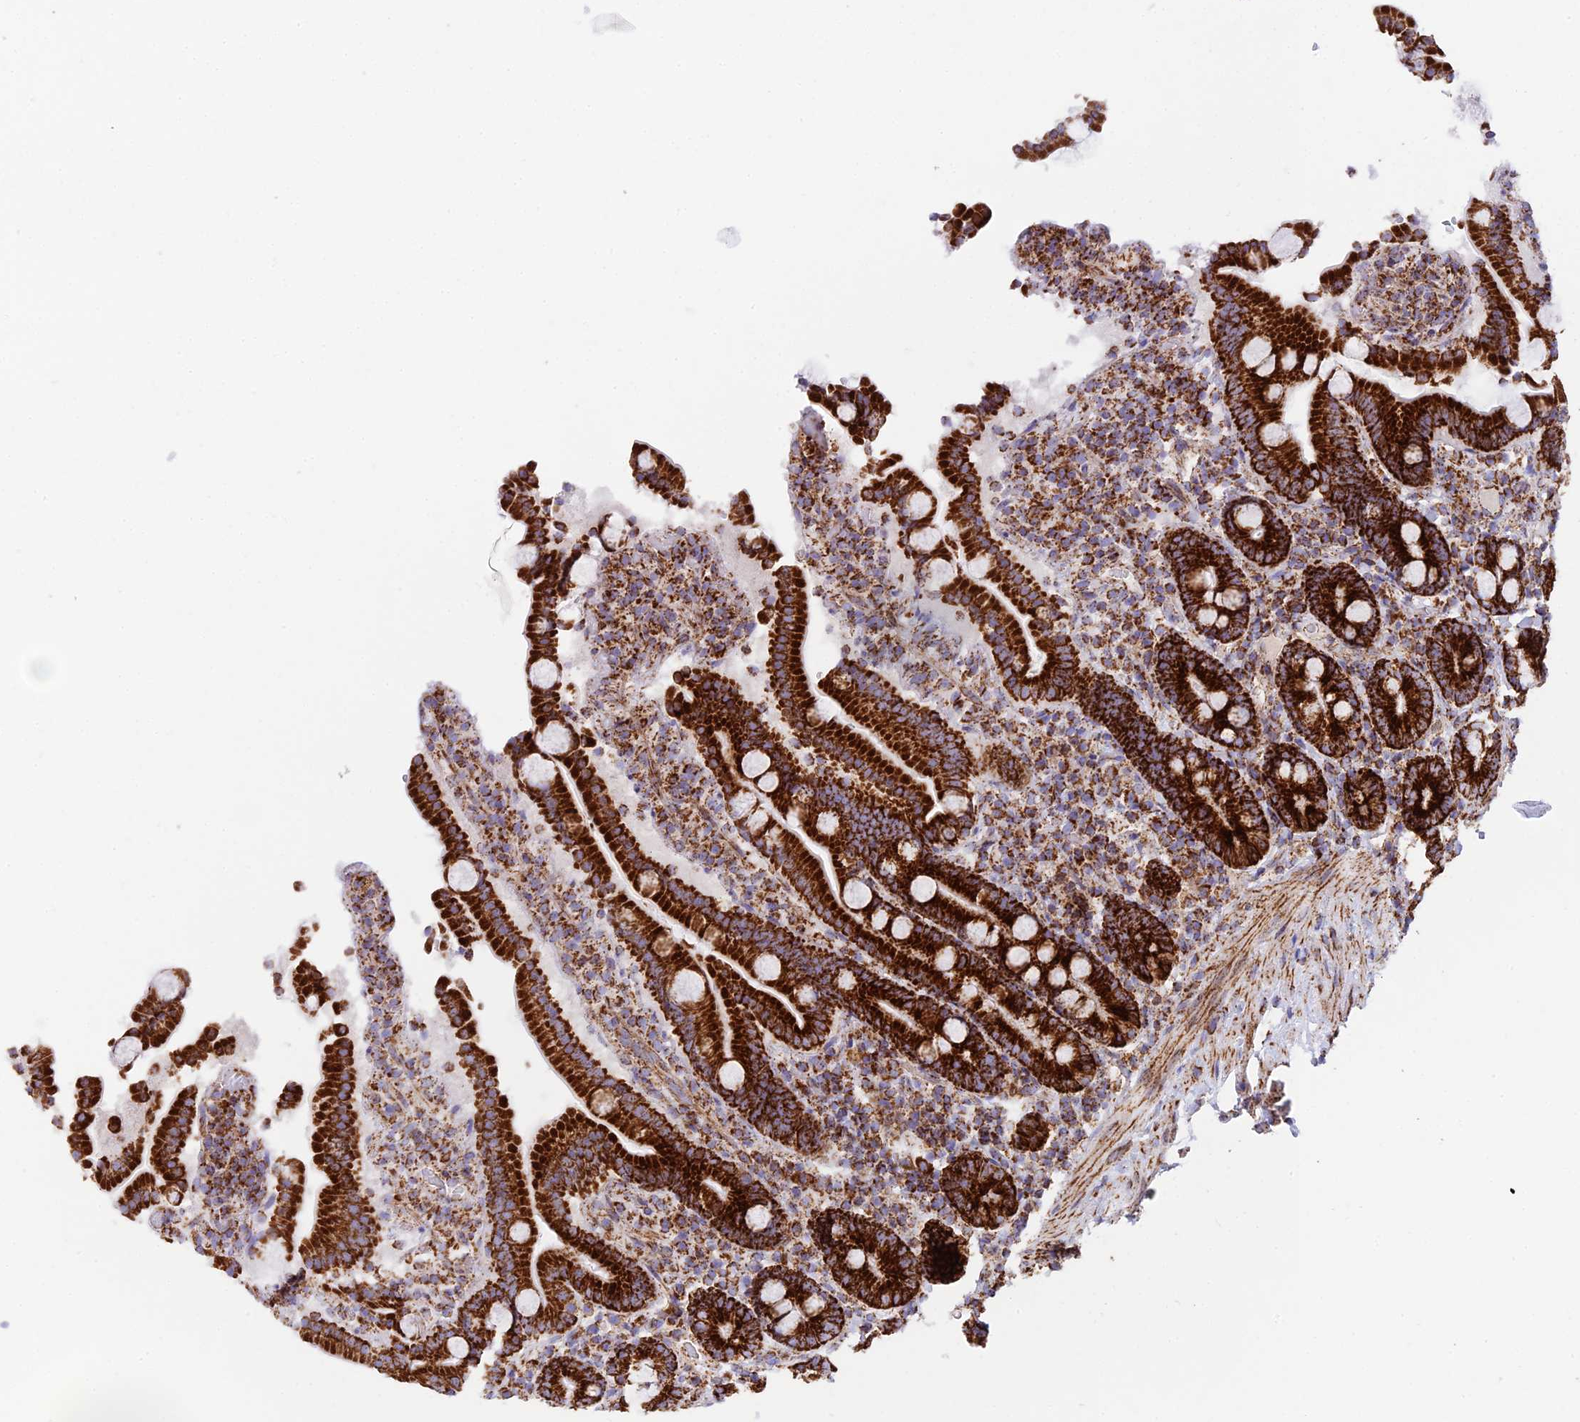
{"staining": {"intensity": "strong", "quantity": ">75%", "location": "cytoplasmic/membranous"}, "tissue": "duodenum", "cell_type": "Glandular cells", "image_type": "normal", "snomed": [{"axis": "morphology", "description": "Normal tissue, NOS"}, {"axis": "topography", "description": "Duodenum"}], "caption": "Unremarkable duodenum shows strong cytoplasmic/membranous staining in about >75% of glandular cells, visualized by immunohistochemistry. (Stains: DAB (3,3'-diaminobenzidine) in brown, nuclei in blue, Microscopy: brightfield microscopy at high magnification).", "gene": "CHCHD3", "patient": {"sex": "male", "age": 55}}